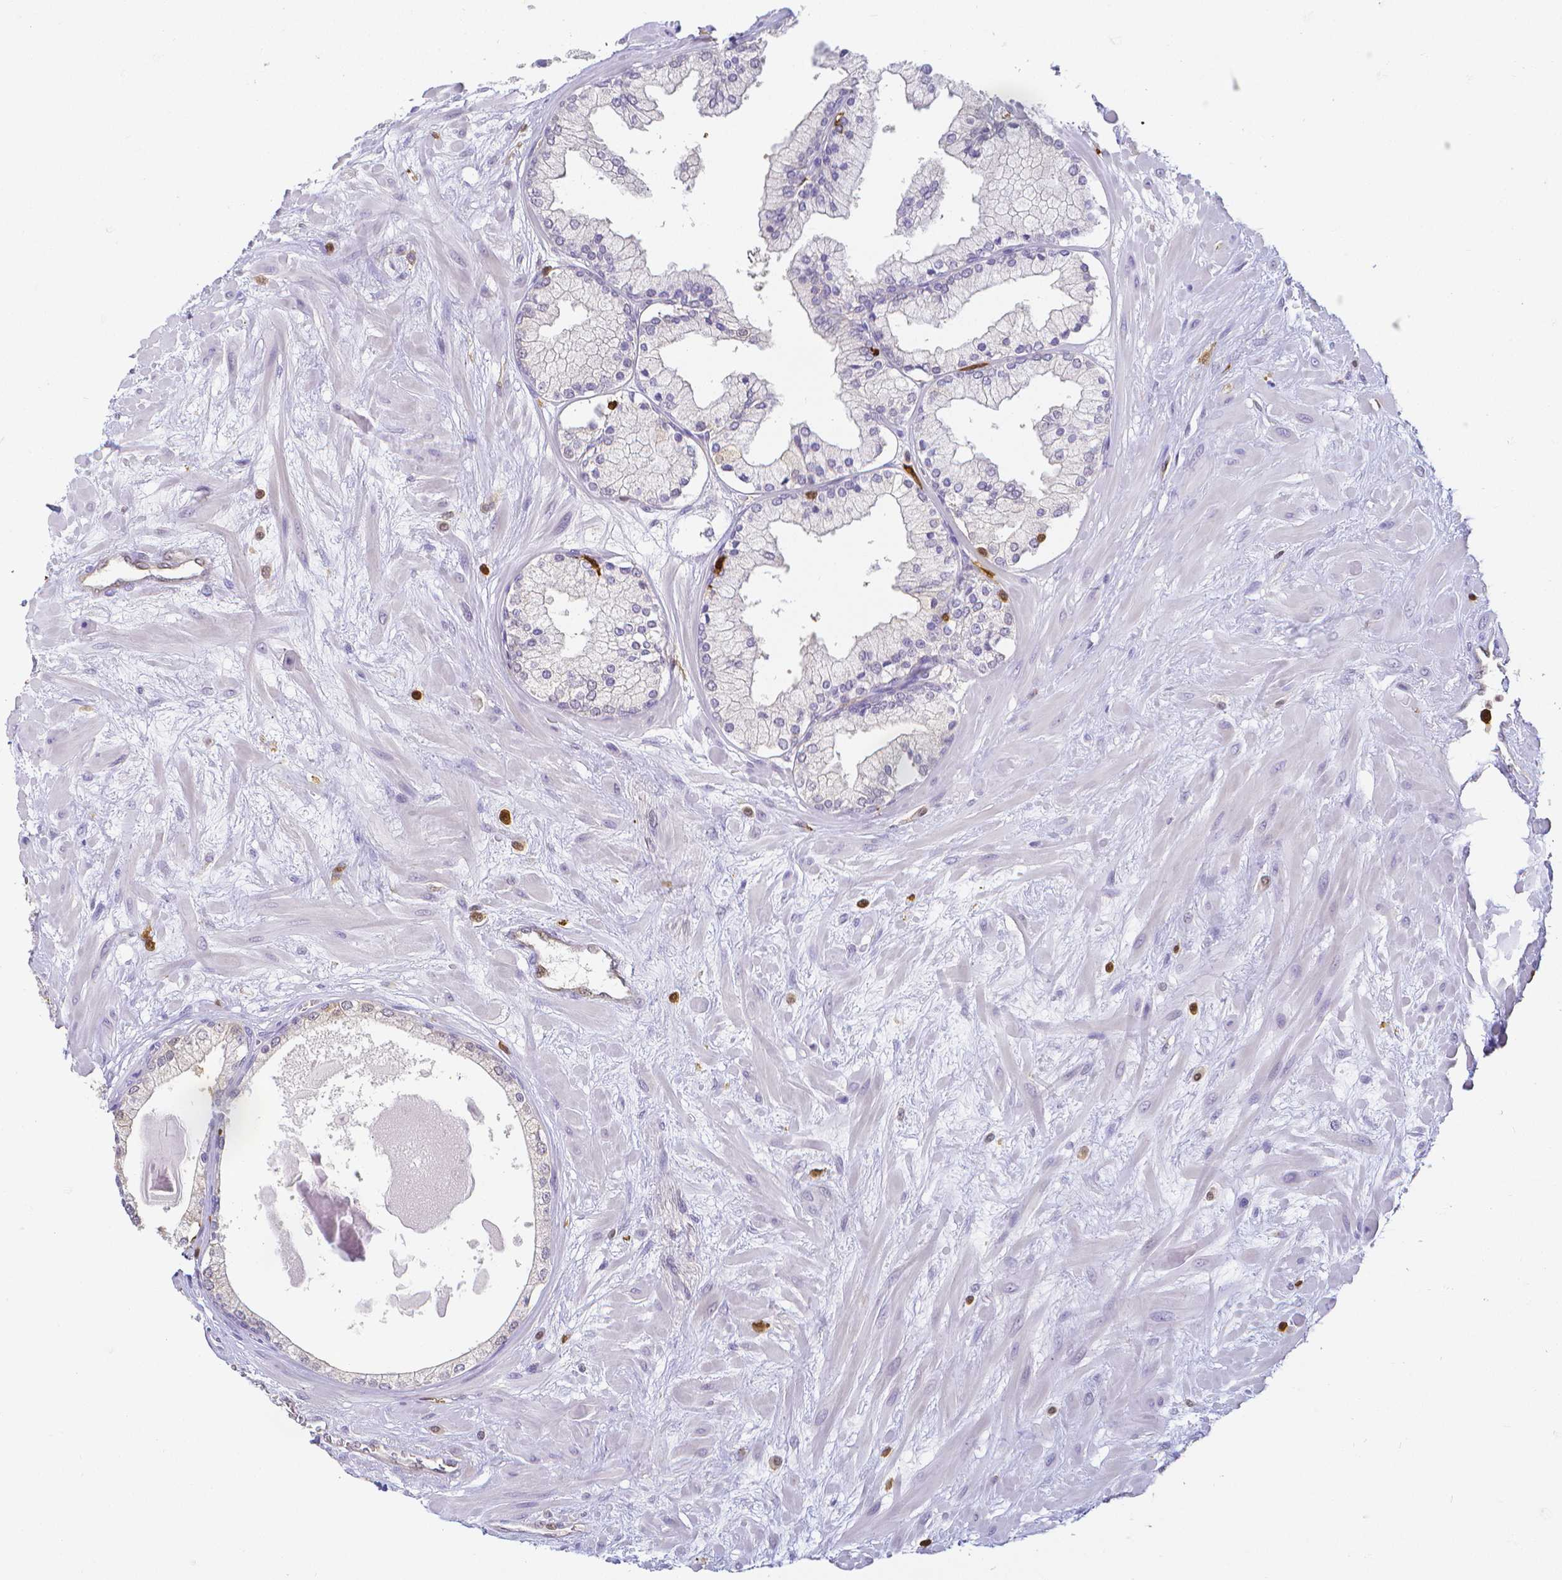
{"staining": {"intensity": "weak", "quantity": "<25%", "location": "cytoplasmic/membranous"}, "tissue": "prostate", "cell_type": "Glandular cells", "image_type": "normal", "snomed": [{"axis": "morphology", "description": "Normal tissue, NOS"}, {"axis": "topography", "description": "Prostate"}, {"axis": "topography", "description": "Peripheral nerve tissue"}], "caption": "Prostate stained for a protein using IHC shows no expression glandular cells.", "gene": "COTL1", "patient": {"sex": "male", "age": 61}}